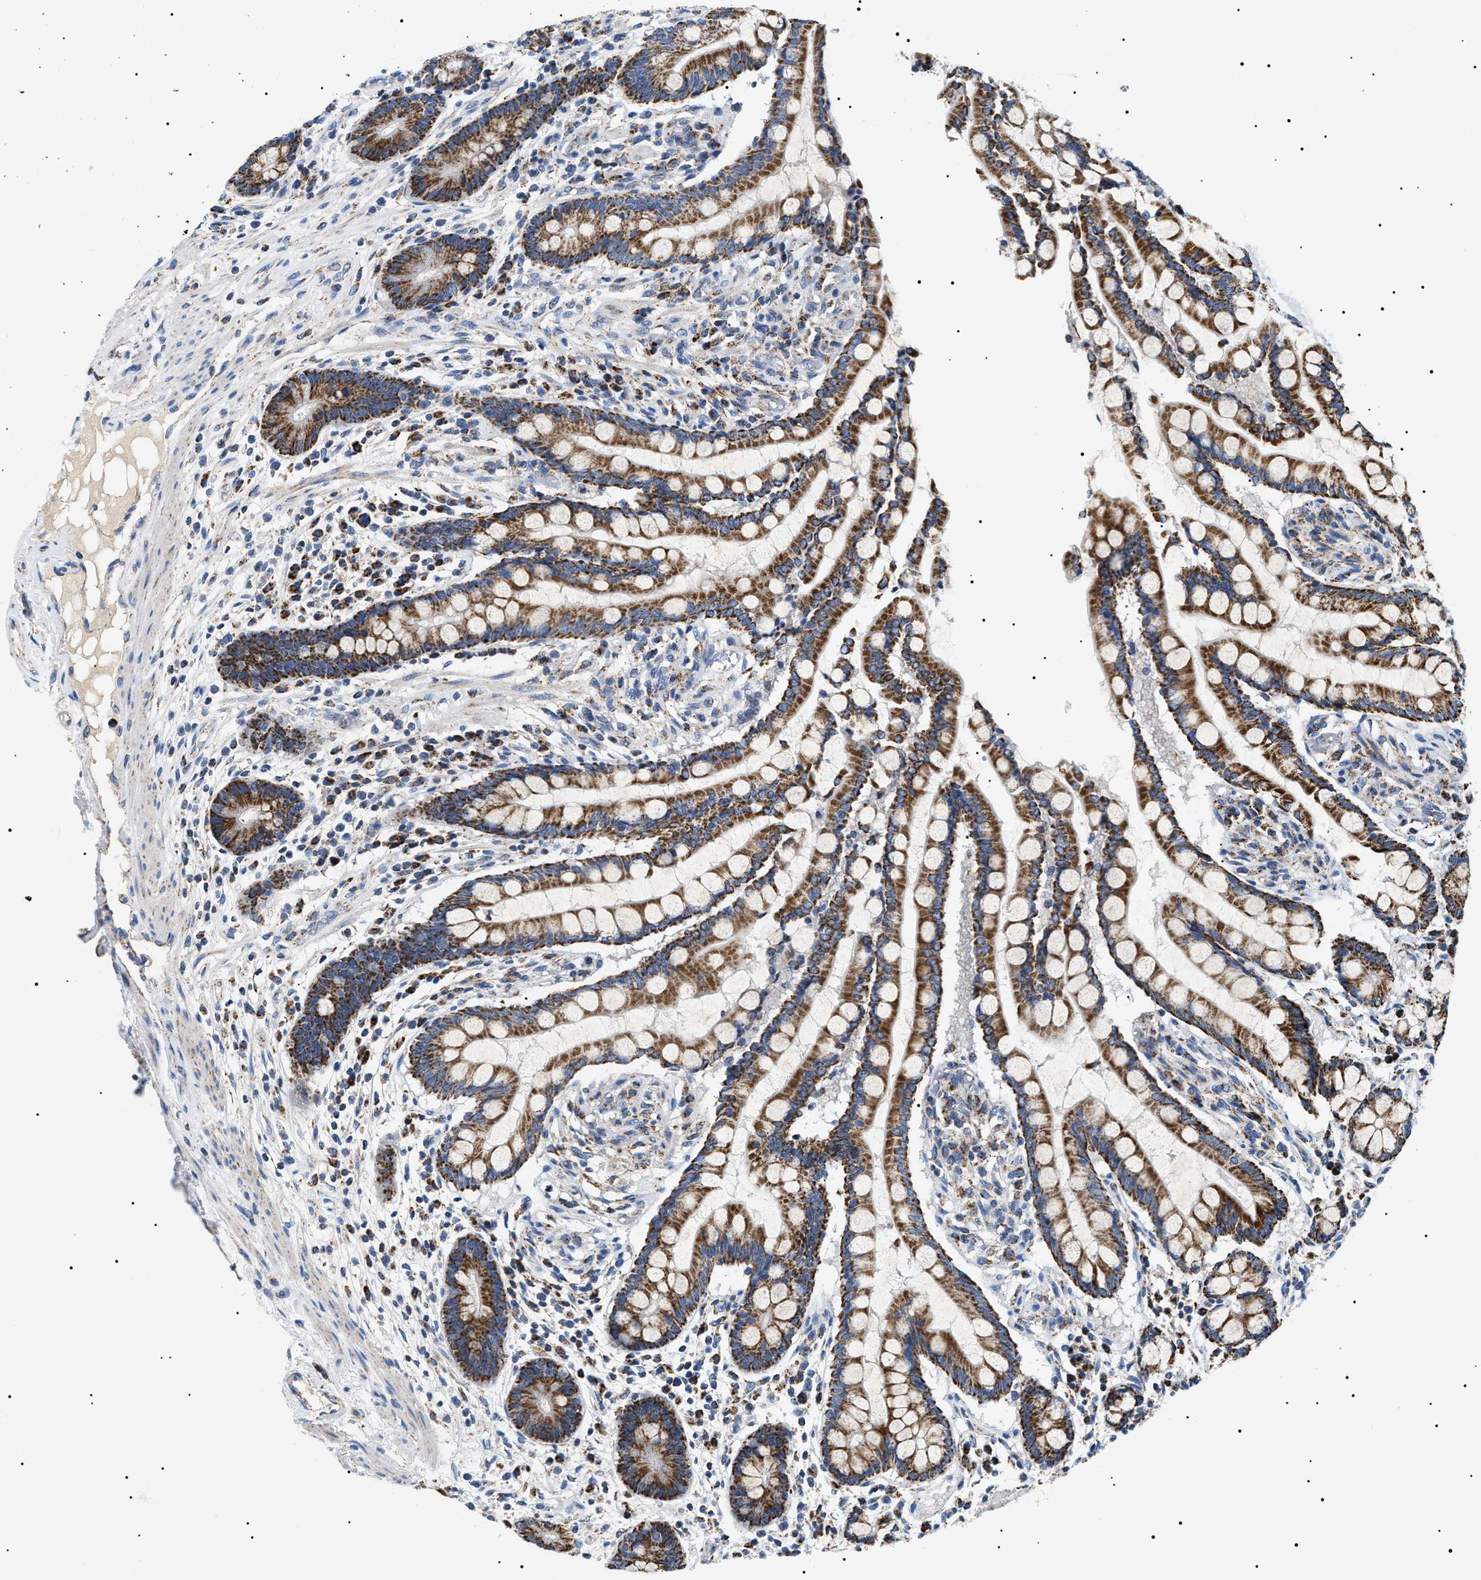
{"staining": {"intensity": "moderate", "quantity": "<25%", "location": "cytoplasmic/membranous"}, "tissue": "colon", "cell_type": "Endothelial cells", "image_type": "normal", "snomed": [{"axis": "morphology", "description": "Normal tissue, NOS"}, {"axis": "topography", "description": "Colon"}], "caption": "Protein analysis of normal colon displays moderate cytoplasmic/membranous positivity in about <25% of endothelial cells.", "gene": "OXSM", "patient": {"sex": "male", "age": 73}}